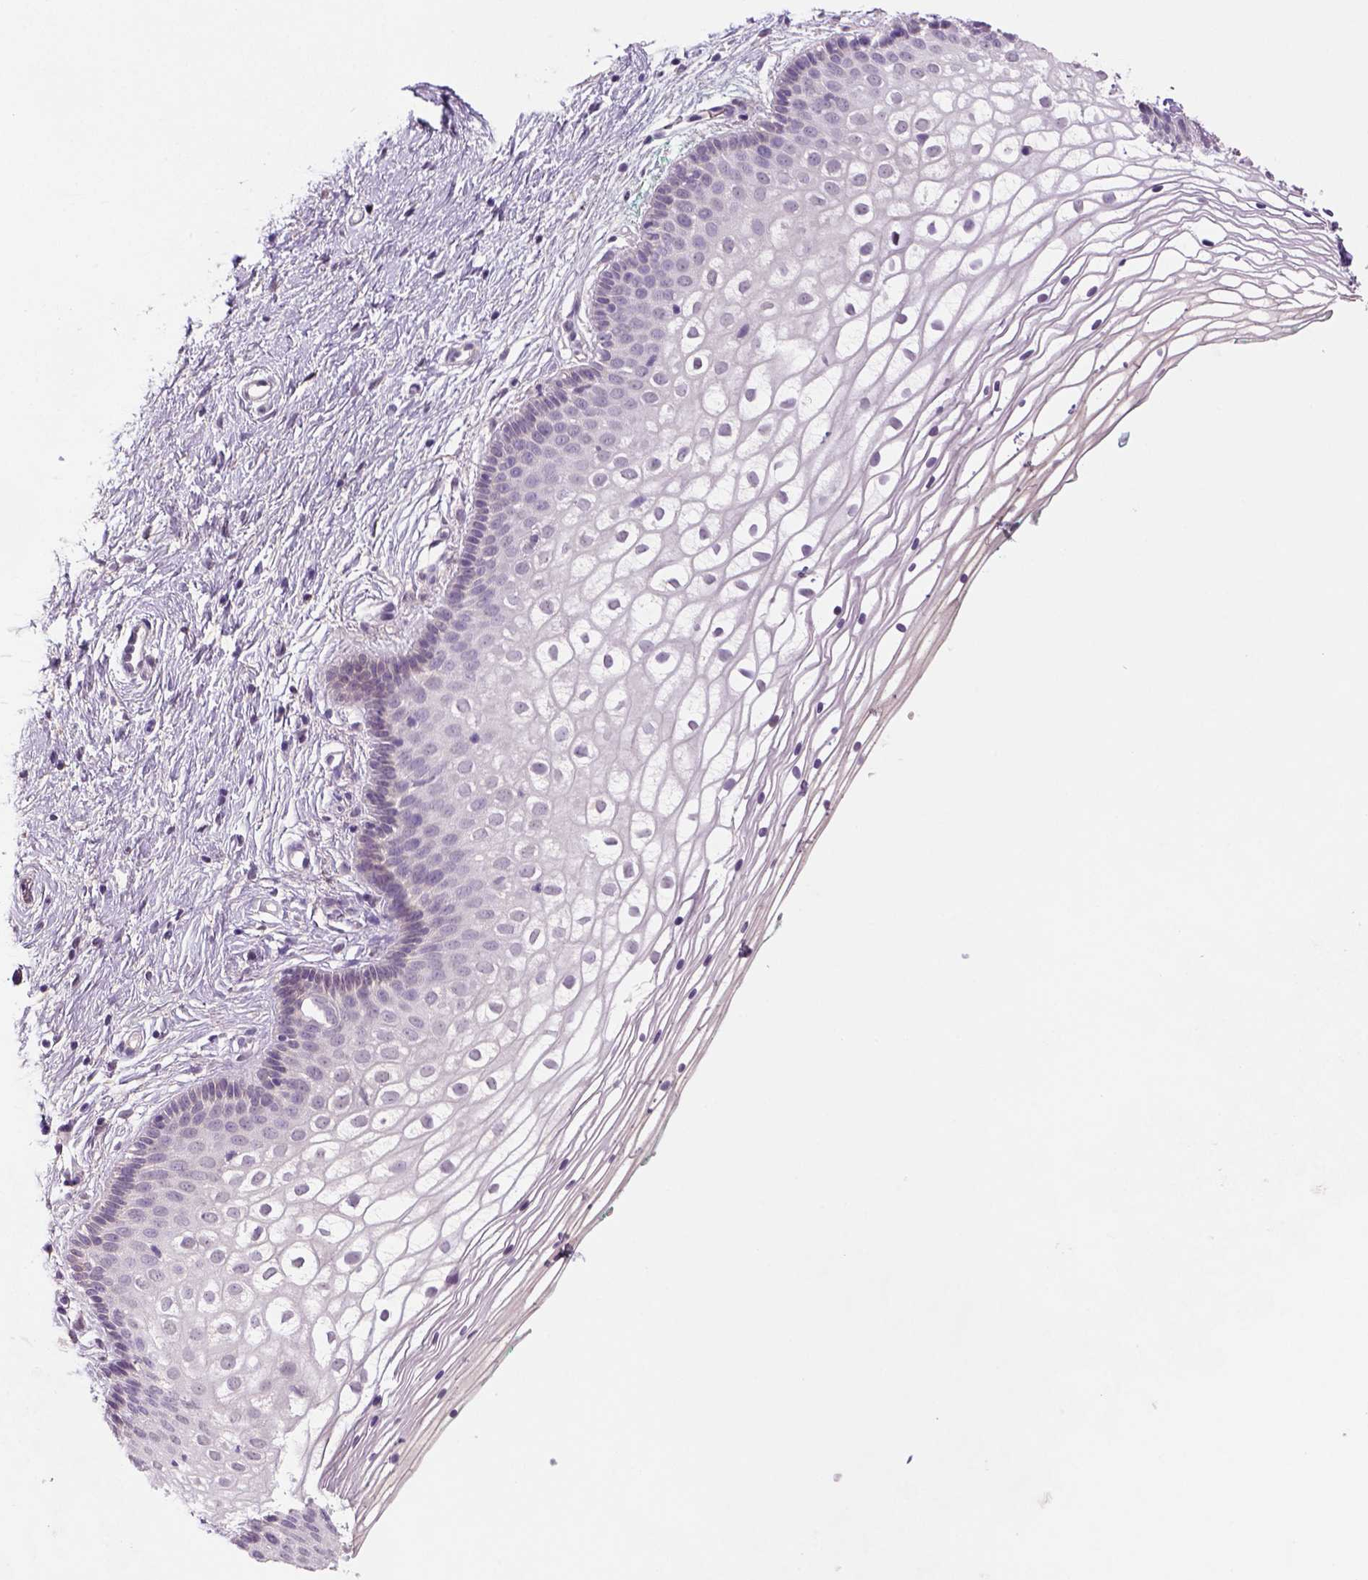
{"staining": {"intensity": "negative", "quantity": "none", "location": "none"}, "tissue": "vagina", "cell_type": "Squamous epithelial cells", "image_type": "normal", "snomed": [{"axis": "morphology", "description": "Normal tissue, NOS"}, {"axis": "topography", "description": "Vagina"}], "caption": "The immunohistochemistry photomicrograph has no significant positivity in squamous epithelial cells of vagina.", "gene": "NLGN2", "patient": {"sex": "female", "age": 36}}